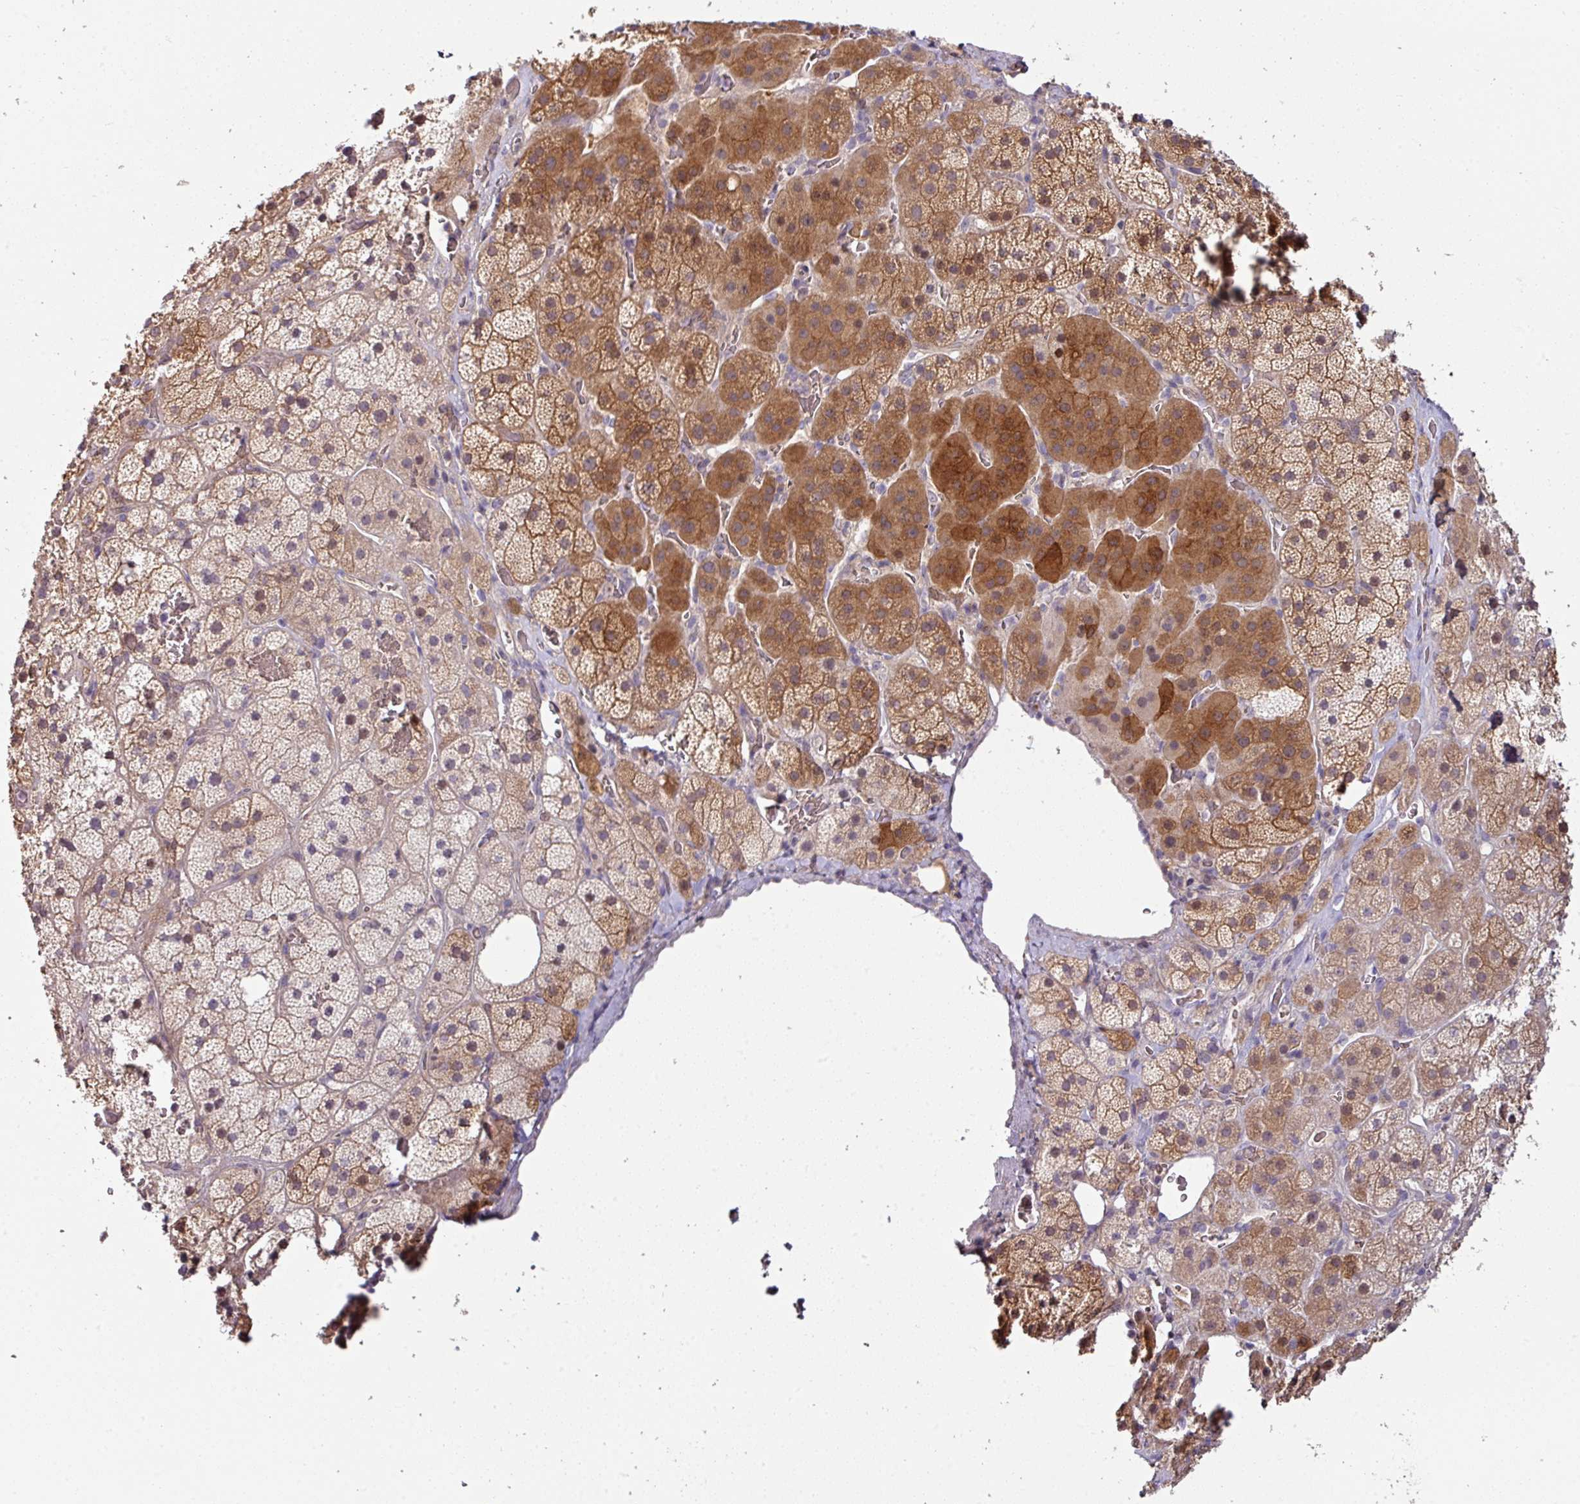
{"staining": {"intensity": "strong", "quantity": "25%-75%", "location": "cytoplasmic/membranous,nuclear"}, "tissue": "adrenal gland", "cell_type": "Glandular cells", "image_type": "normal", "snomed": [{"axis": "morphology", "description": "Normal tissue, NOS"}, {"axis": "topography", "description": "Adrenal gland"}], "caption": "This image shows immunohistochemistry (IHC) staining of benign human adrenal gland, with high strong cytoplasmic/membranous,nuclear staining in approximately 25%-75% of glandular cells.", "gene": "SLAMF6", "patient": {"sex": "male", "age": 57}}